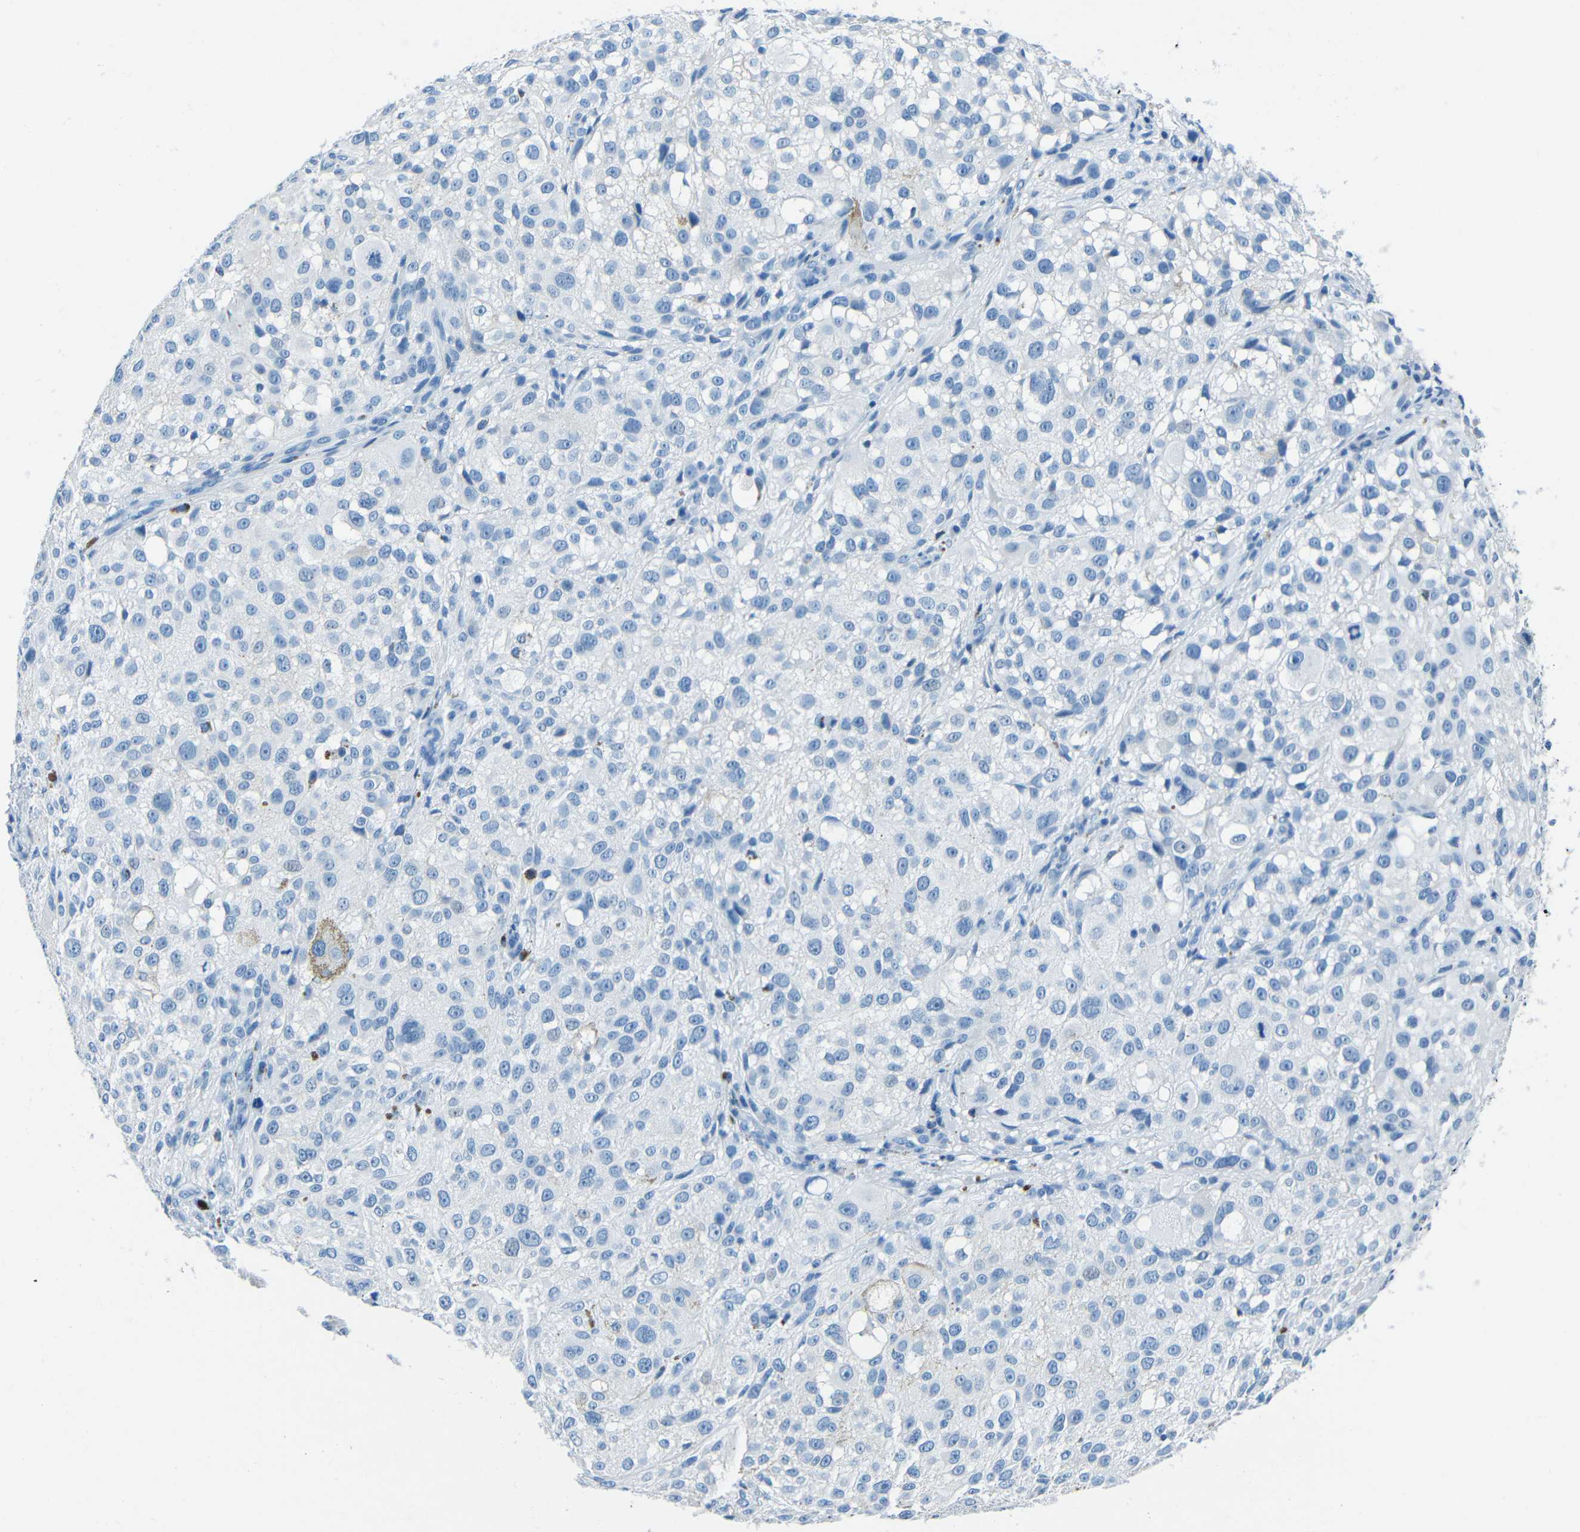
{"staining": {"intensity": "negative", "quantity": "none", "location": "none"}, "tissue": "melanoma", "cell_type": "Tumor cells", "image_type": "cancer", "snomed": [{"axis": "morphology", "description": "Necrosis, NOS"}, {"axis": "morphology", "description": "Malignant melanoma, NOS"}, {"axis": "topography", "description": "Skin"}], "caption": "Immunohistochemistry of human melanoma shows no staining in tumor cells.", "gene": "FBN2", "patient": {"sex": "female", "age": 87}}